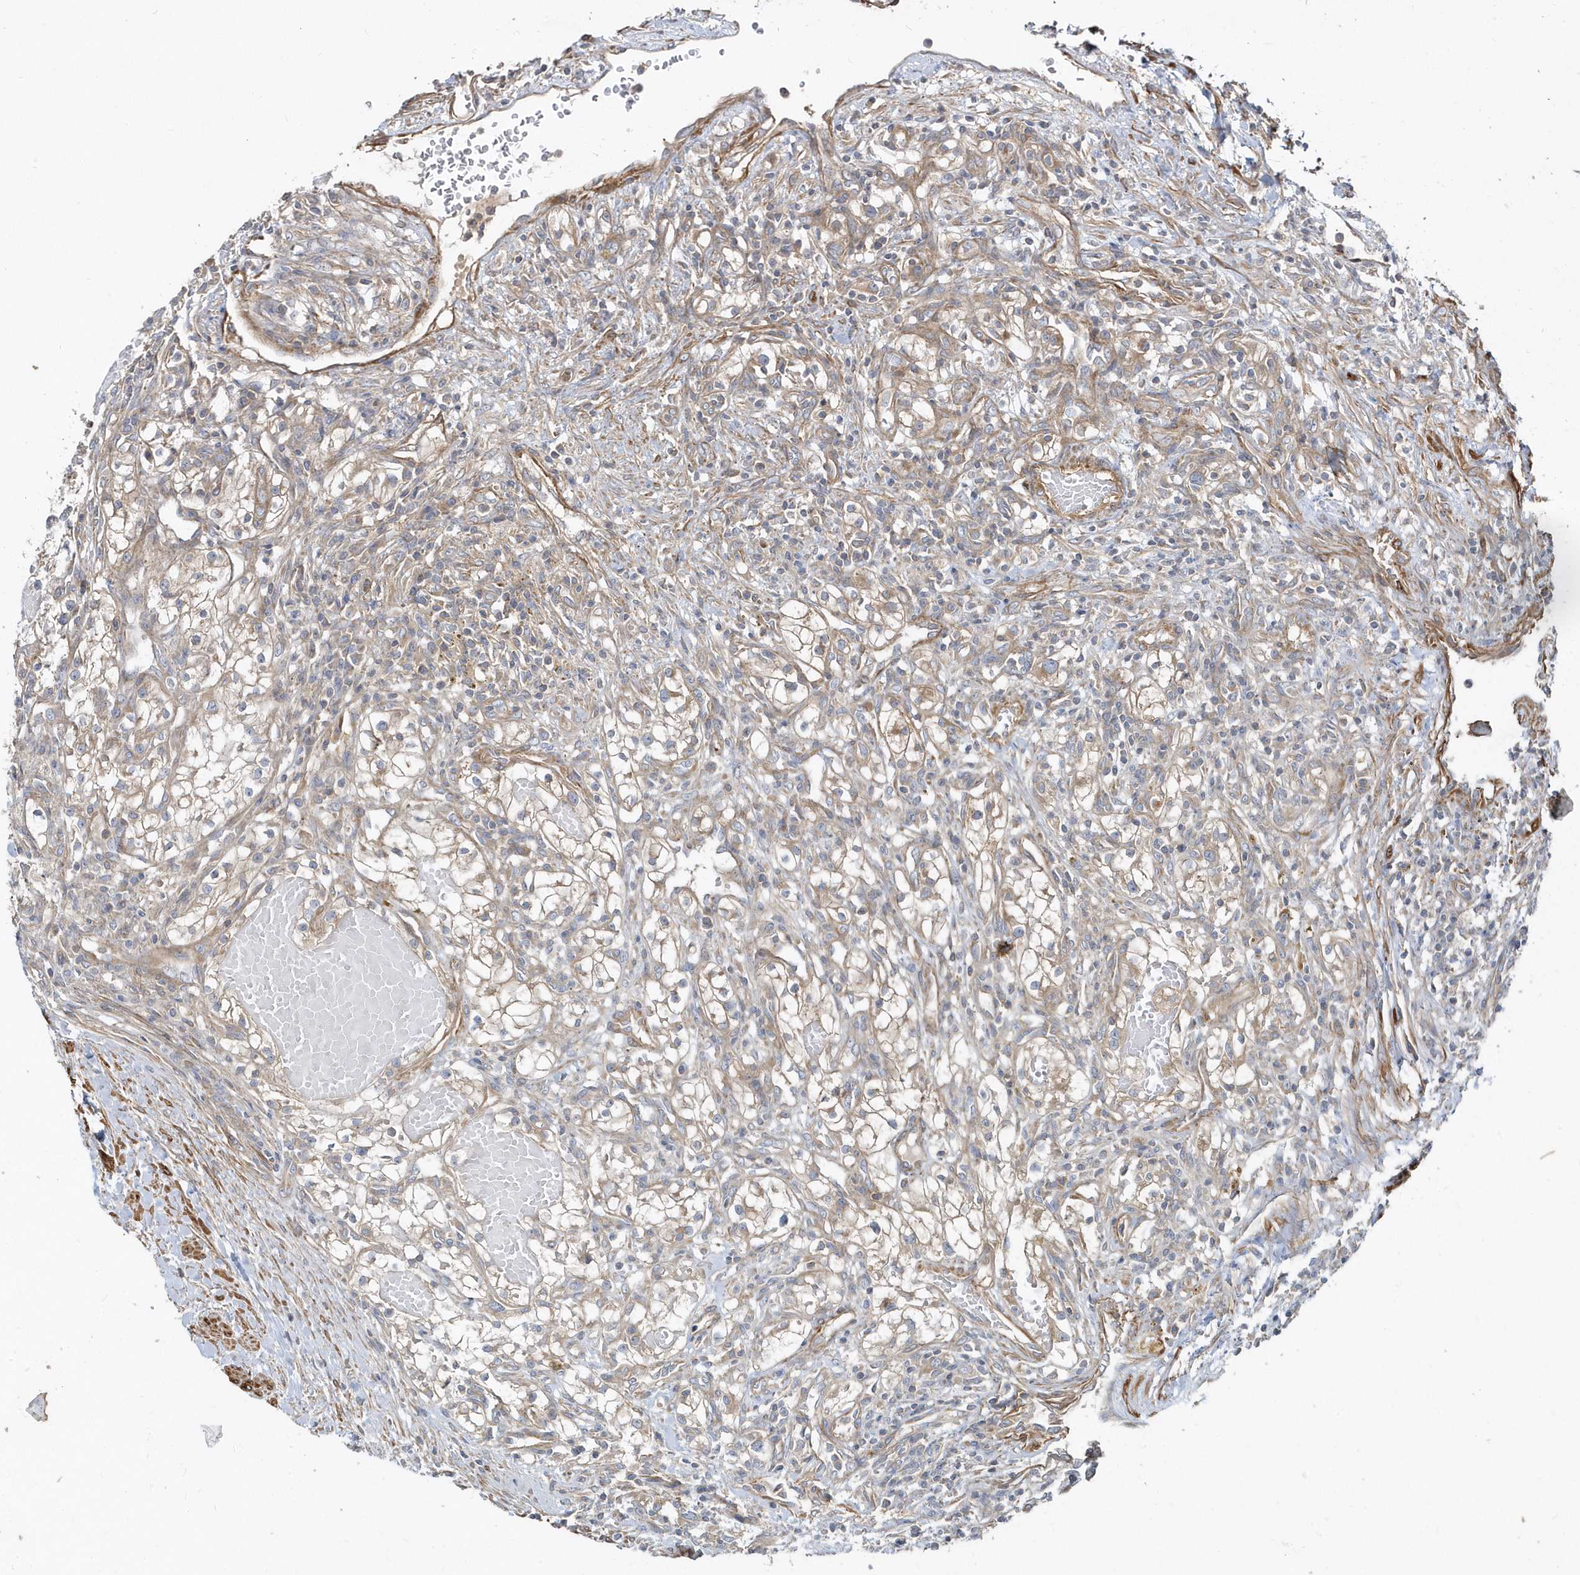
{"staining": {"intensity": "moderate", "quantity": "25%-75%", "location": "cytoplasmic/membranous"}, "tissue": "renal cancer", "cell_type": "Tumor cells", "image_type": "cancer", "snomed": [{"axis": "morphology", "description": "Normal tissue, NOS"}, {"axis": "morphology", "description": "Adenocarcinoma, NOS"}, {"axis": "topography", "description": "Kidney"}], "caption": "This micrograph displays immunohistochemistry staining of renal cancer, with medium moderate cytoplasmic/membranous positivity in about 25%-75% of tumor cells.", "gene": "LEXM", "patient": {"sex": "male", "age": 68}}